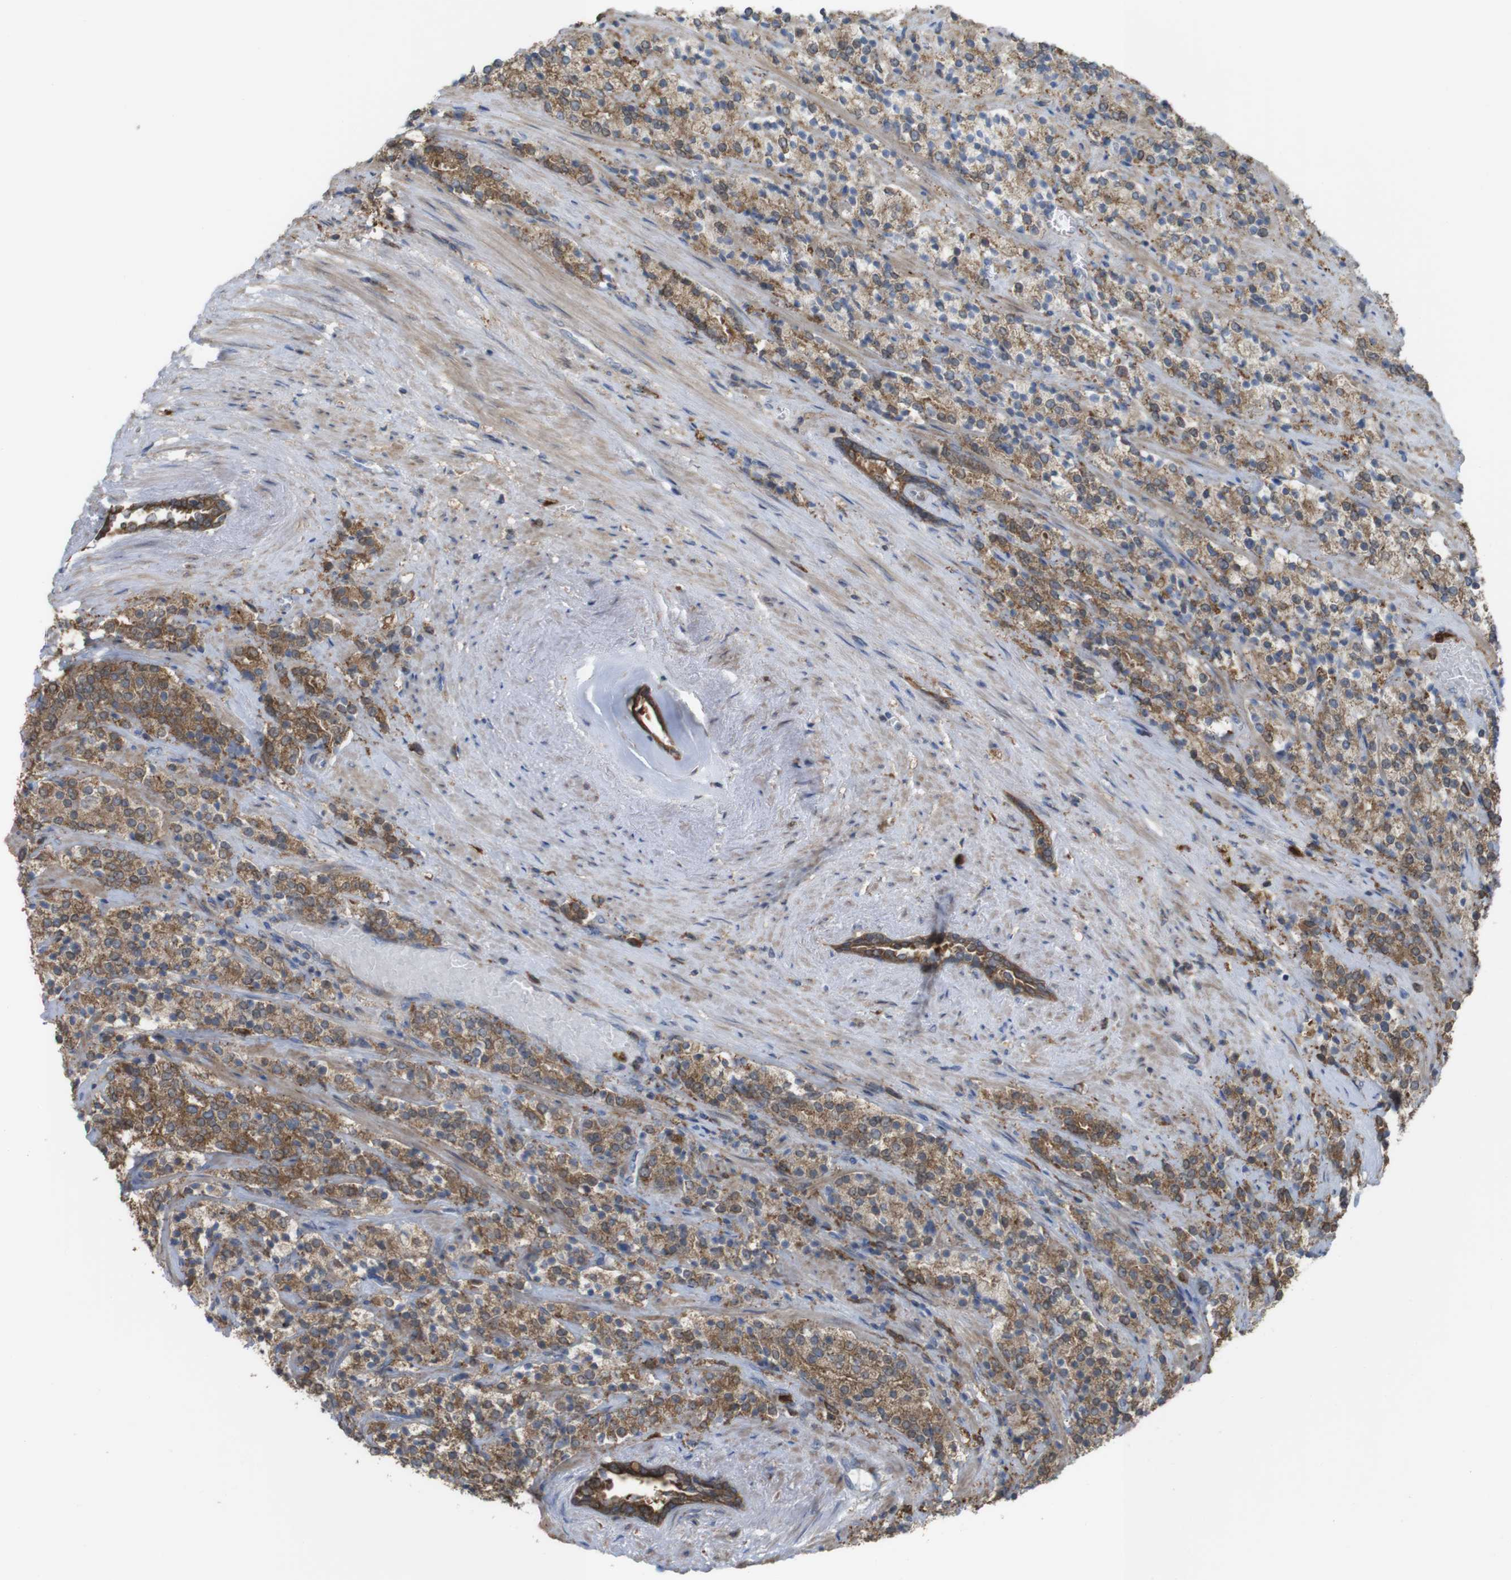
{"staining": {"intensity": "moderate", "quantity": ">75%", "location": "cytoplasmic/membranous"}, "tissue": "prostate cancer", "cell_type": "Tumor cells", "image_type": "cancer", "snomed": [{"axis": "morphology", "description": "Adenocarcinoma, High grade"}, {"axis": "topography", "description": "Prostate"}], "caption": "Immunohistochemical staining of prostate cancer (high-grade adenocarcinoma) shows medium levels of moderate cytoplasmic/membranous expression in about >75% of tumor cells. The staining was performed using DAB to visualize the protein expression in brown, while the nuclei were stained in blue with hematoxylin (Magnification: 20x).", "gene": "PRKCD", "patient": {"sex": "male", "age": 71}}